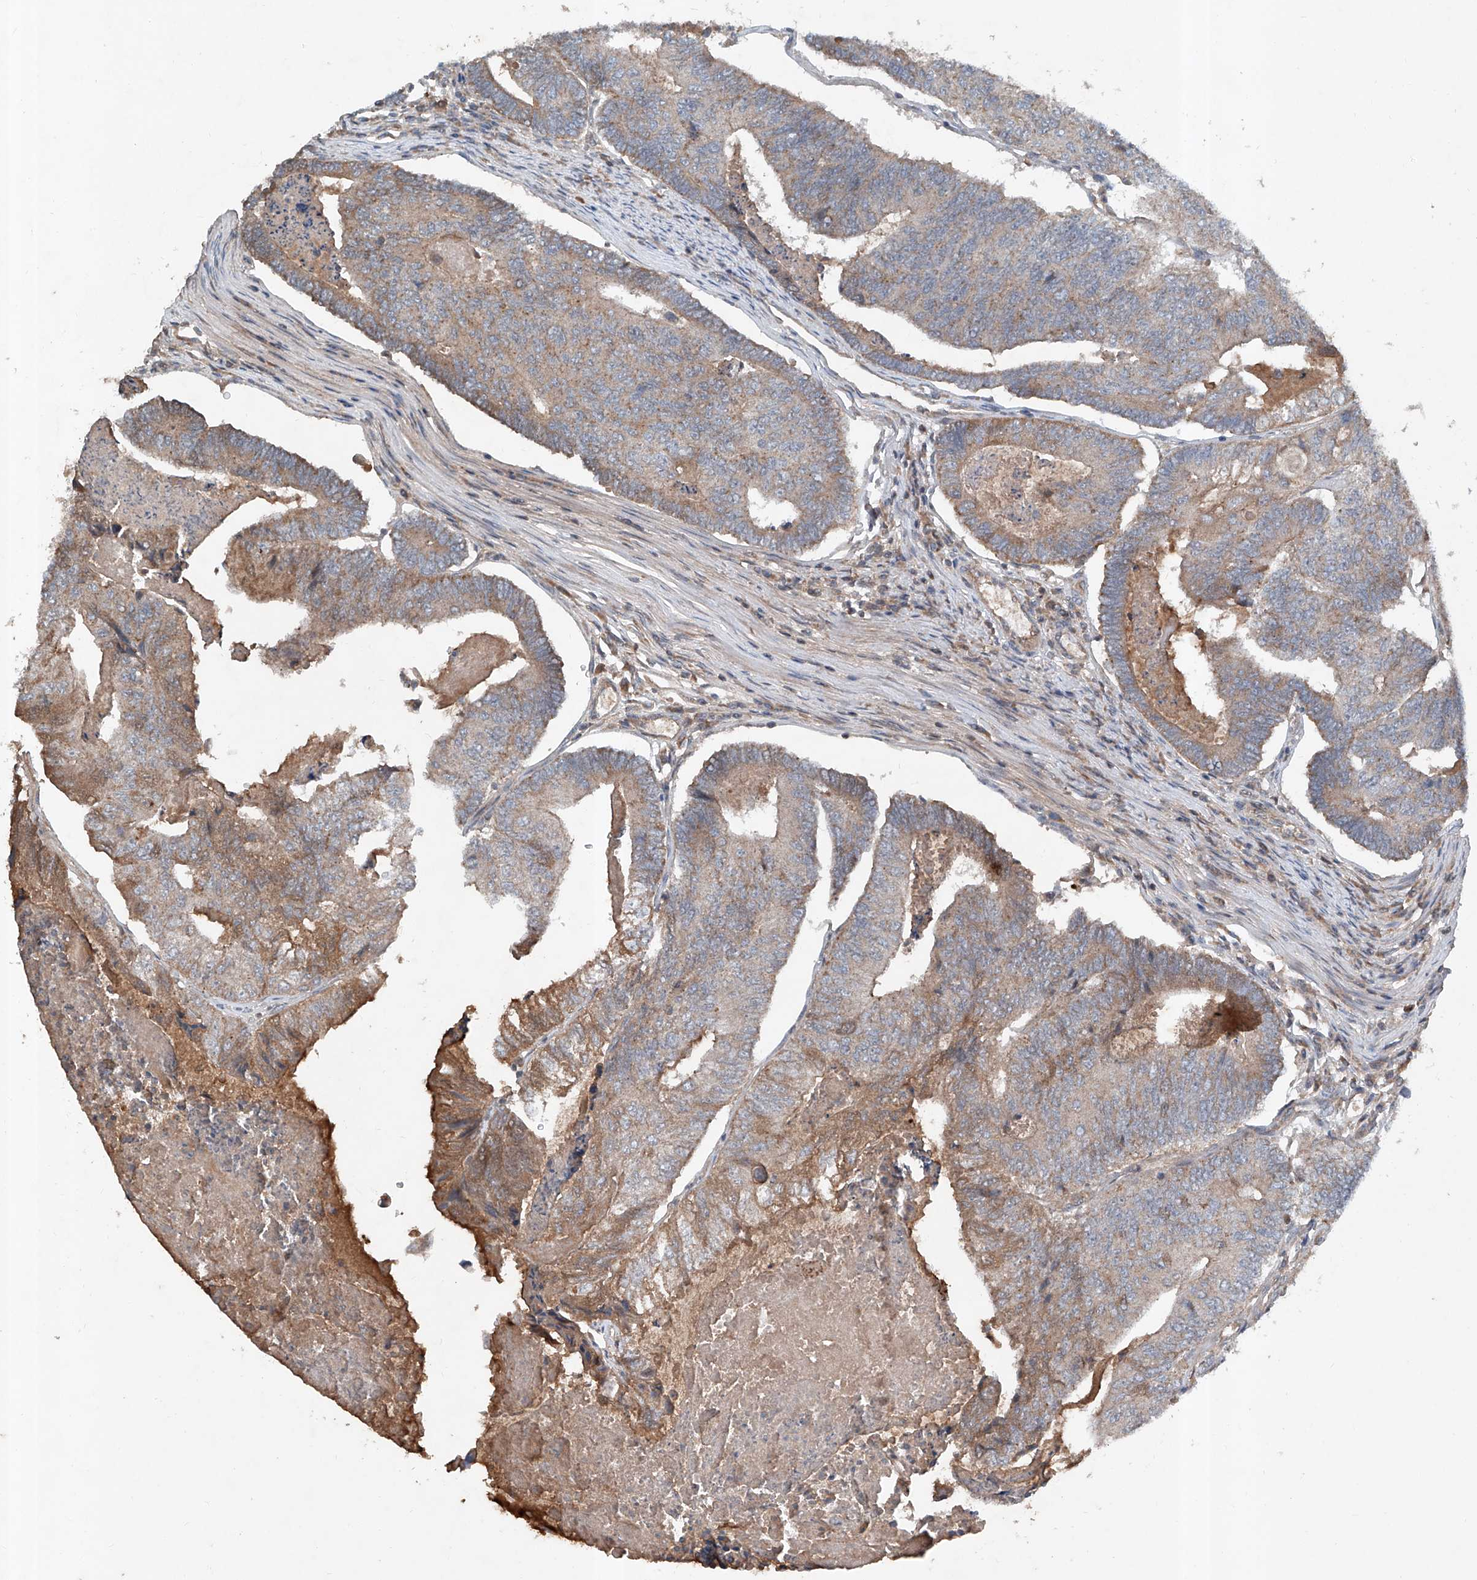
{"staining": {"intensity": "weak", "quantity": "25%-75%", "location": "cytoplasmic/membranous"}, "tissue": "colorectal cancer", "cell_type": "Tumor cells", "image_type": "cancer", "snomed": [{"axis": "morphology", "description": "Adenocarcinoma, NOS"}, {"axis": "topography", "description": "Colon"}], "caption": "Immunohistochemistry (IHC) staining of adenocarcinoma (colorectal), which demonstrates low levels of weak cytoplasmic/membranous staining in about 25%-75% of tumor cells indicating weak cytoplasmic/membranous protein staining. The staining was performed using DAB (brown) for protein detection and nuclei were counterstained in hematoxylin (blue).", "gene": "ADAM23", "patient": {"sex": "female", "age": 67}}